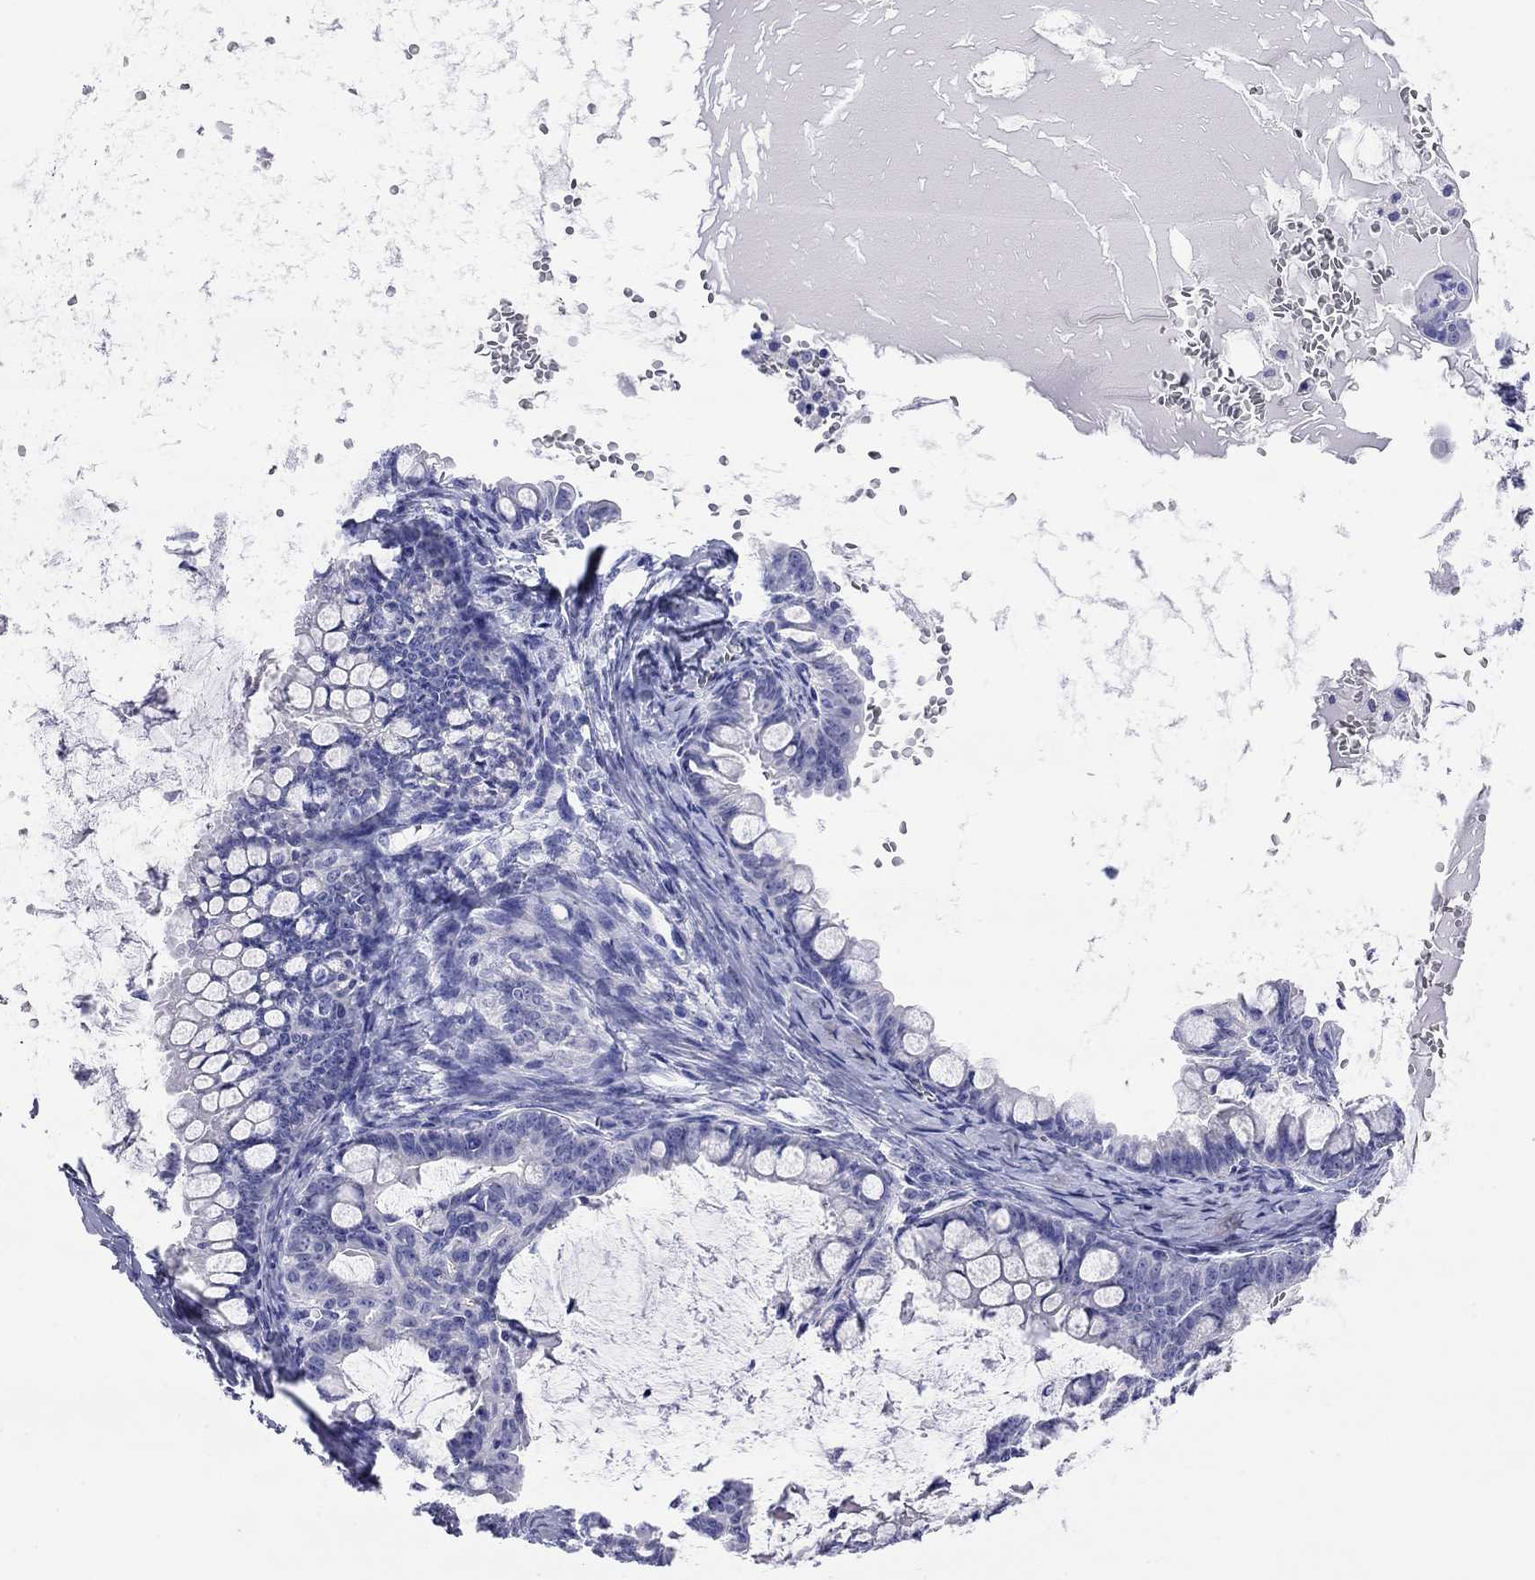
{"staining": {"intensity": "negative", "quantity": "none", "location": "none"}, "tissue": "ovarian cancer", "cell_type": "Tumor cells", "image_type": "cancer", "snomed": [{"axis": "morphology", "description": "Cystadenocarcinoma, mucinous, NOS"}, {"axis": "topography", "description": "Ovary"}], "caption": "Immunohistochemical staining of ovarian mucinous cystadenocarcinoma demonstrates no significant positivity in tumor cells.", "gene": "FIGLA", "patient": {"sex": "female", "age": 63}}